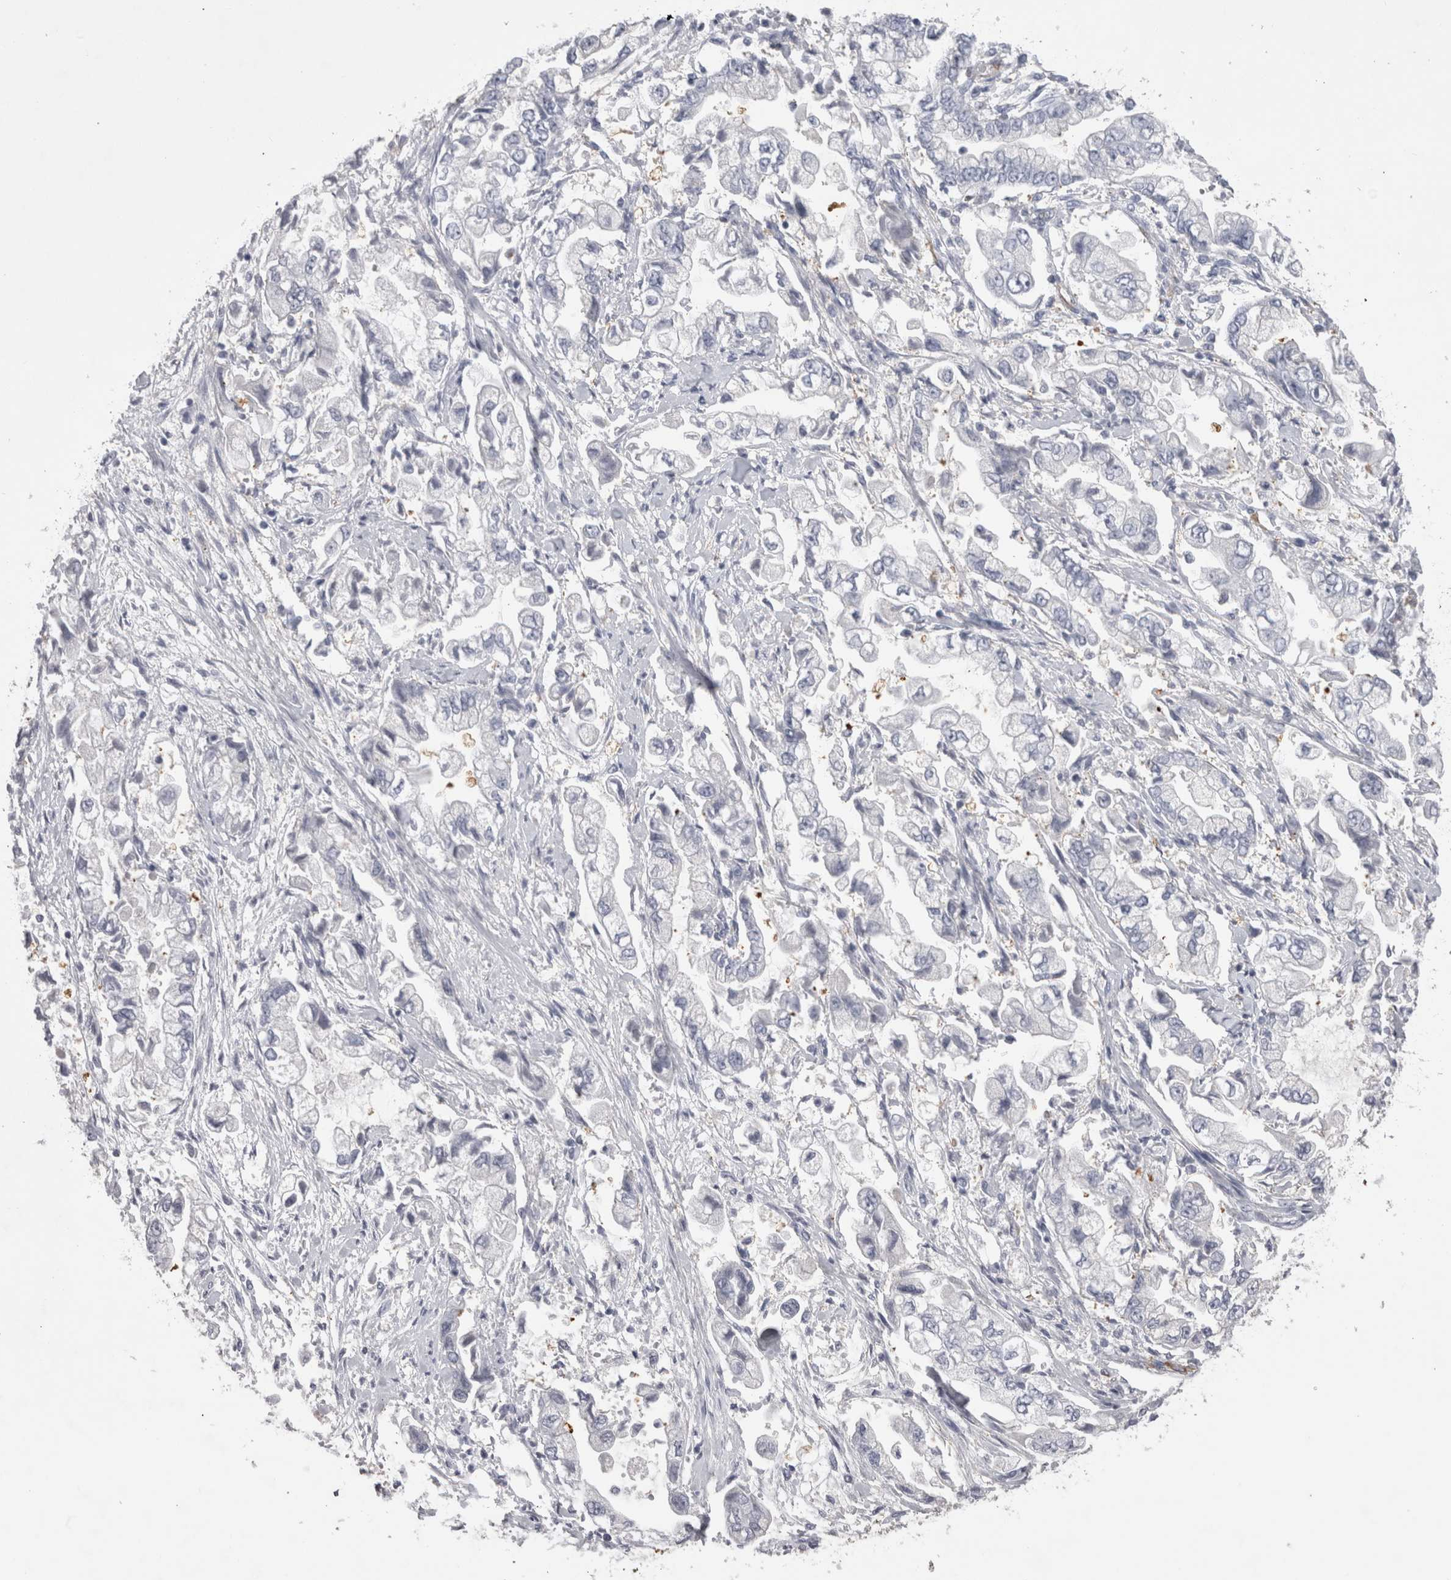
{"staining": {"intensity": "negative", "quantity": "none", "location": "none"}, "tissue": "stomach cancer", "cell_type": "Tumor cells", "image_type": "cancer", "snomed": [{"axis": "morphology", "description": "Normal tissue, NOS"}, {"axis": "morphology", "description": "Adenocarcinoma, NOS"}, {"axis": "topography", "description": "Stomach"}], "caption": "The micrograph demonstrates no staining of tumor cells in stomach adenocarcinoma. (Brightfield microscopy of DAB immunohistochemistry (IHC) at high magnification).", "gene": "ATXN3", "patient": {"sex": "male", "age": 62}}